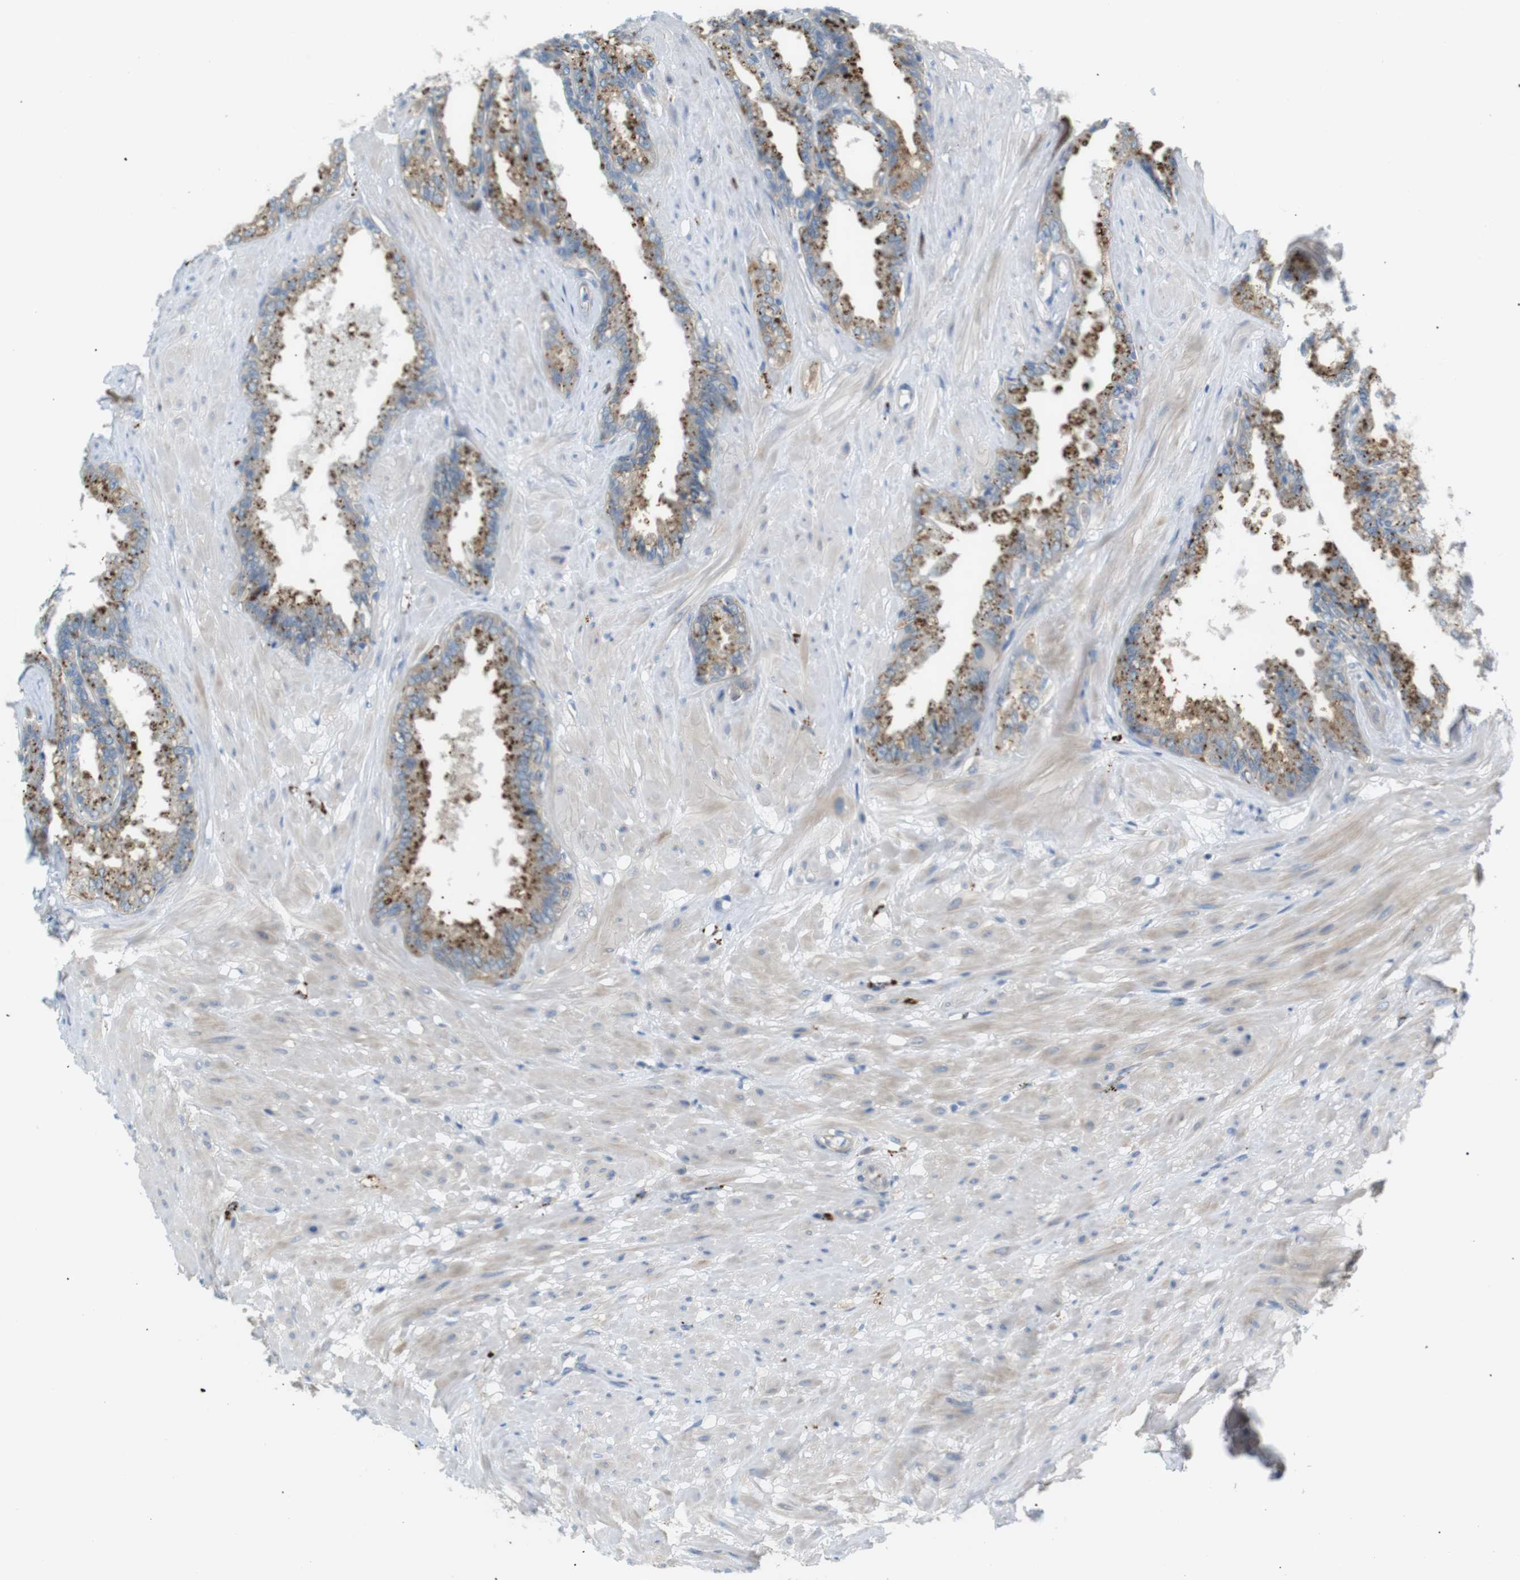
{"staining": {"intensity": "moderate", "quantity": "25%-75%", "location": "cytoplasmic/membranous"}, "tissue": "seminal vesicle", "cell_type": "Glandular cells", "image_type": "normal", "snomed": [{"axis": "morphology", "description": "Normal tissue, NOS"}, {"axis": "topography", "description": "Seminal veicle"}], "caption": "Seminal vesicle stained for a protein (brown) exhibits moderate cytoplasmic/membranous positive staining in about 25%-75% of glandular cells.", "gene": "B4GALNT2", "patient": {"sex": "male", "age": 46}}